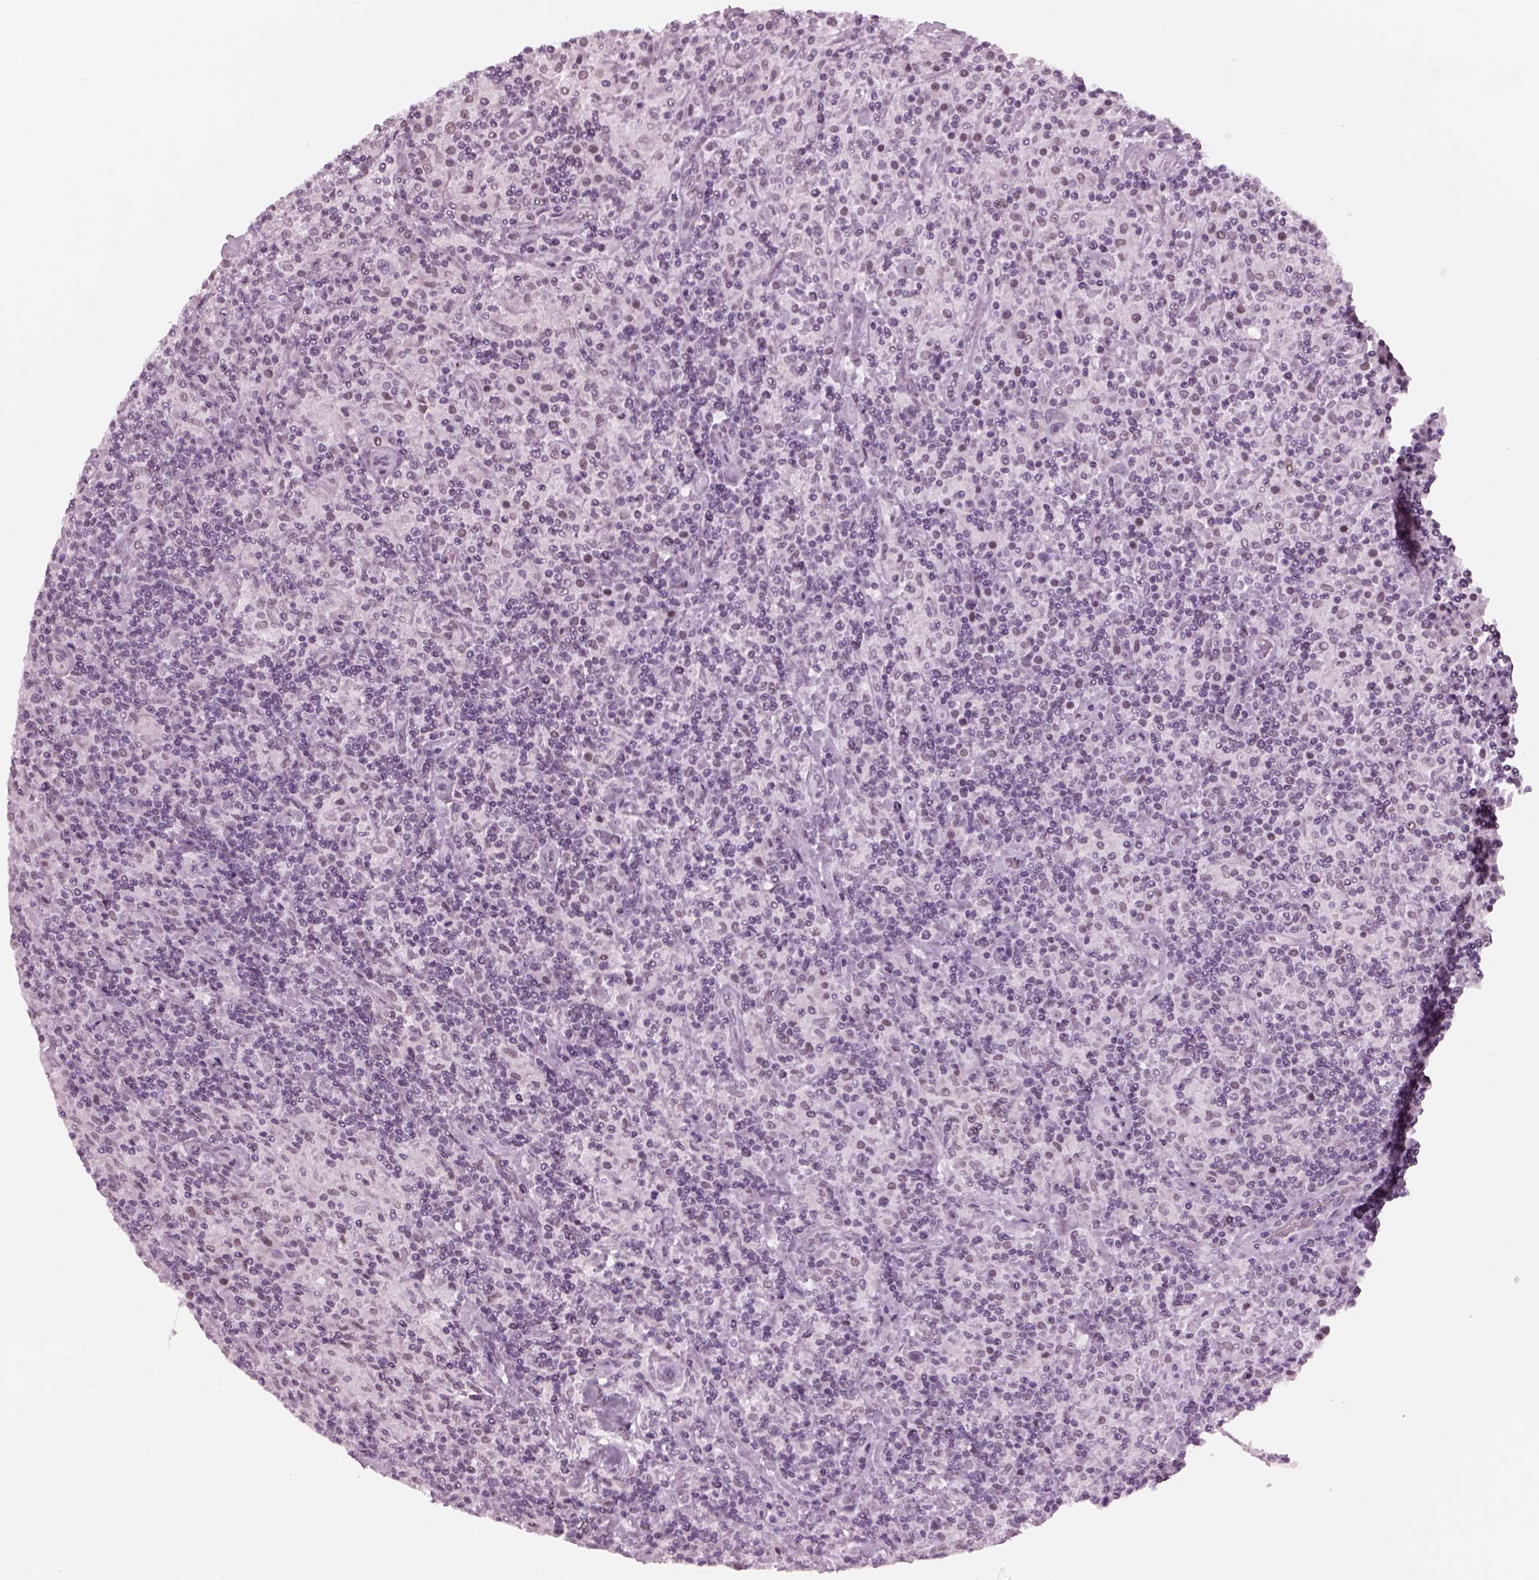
{"staining": {"intensity": "negative", "quantity": "none", "location": "none"}, "tissue": "lymphoma", "cell_type": "Tumor cells", "image_type": "cancer", "snomed": [{"axis": "morphology", "description": "Hodgkin's disease, NOS"}, {"axis": "topography", "description": "Lymph node"}], "caption": "Tumor cells show no significant positivity in lymphoma.", "gene": "KCNG2", "patient": {"sex": "male", "age": 70}}